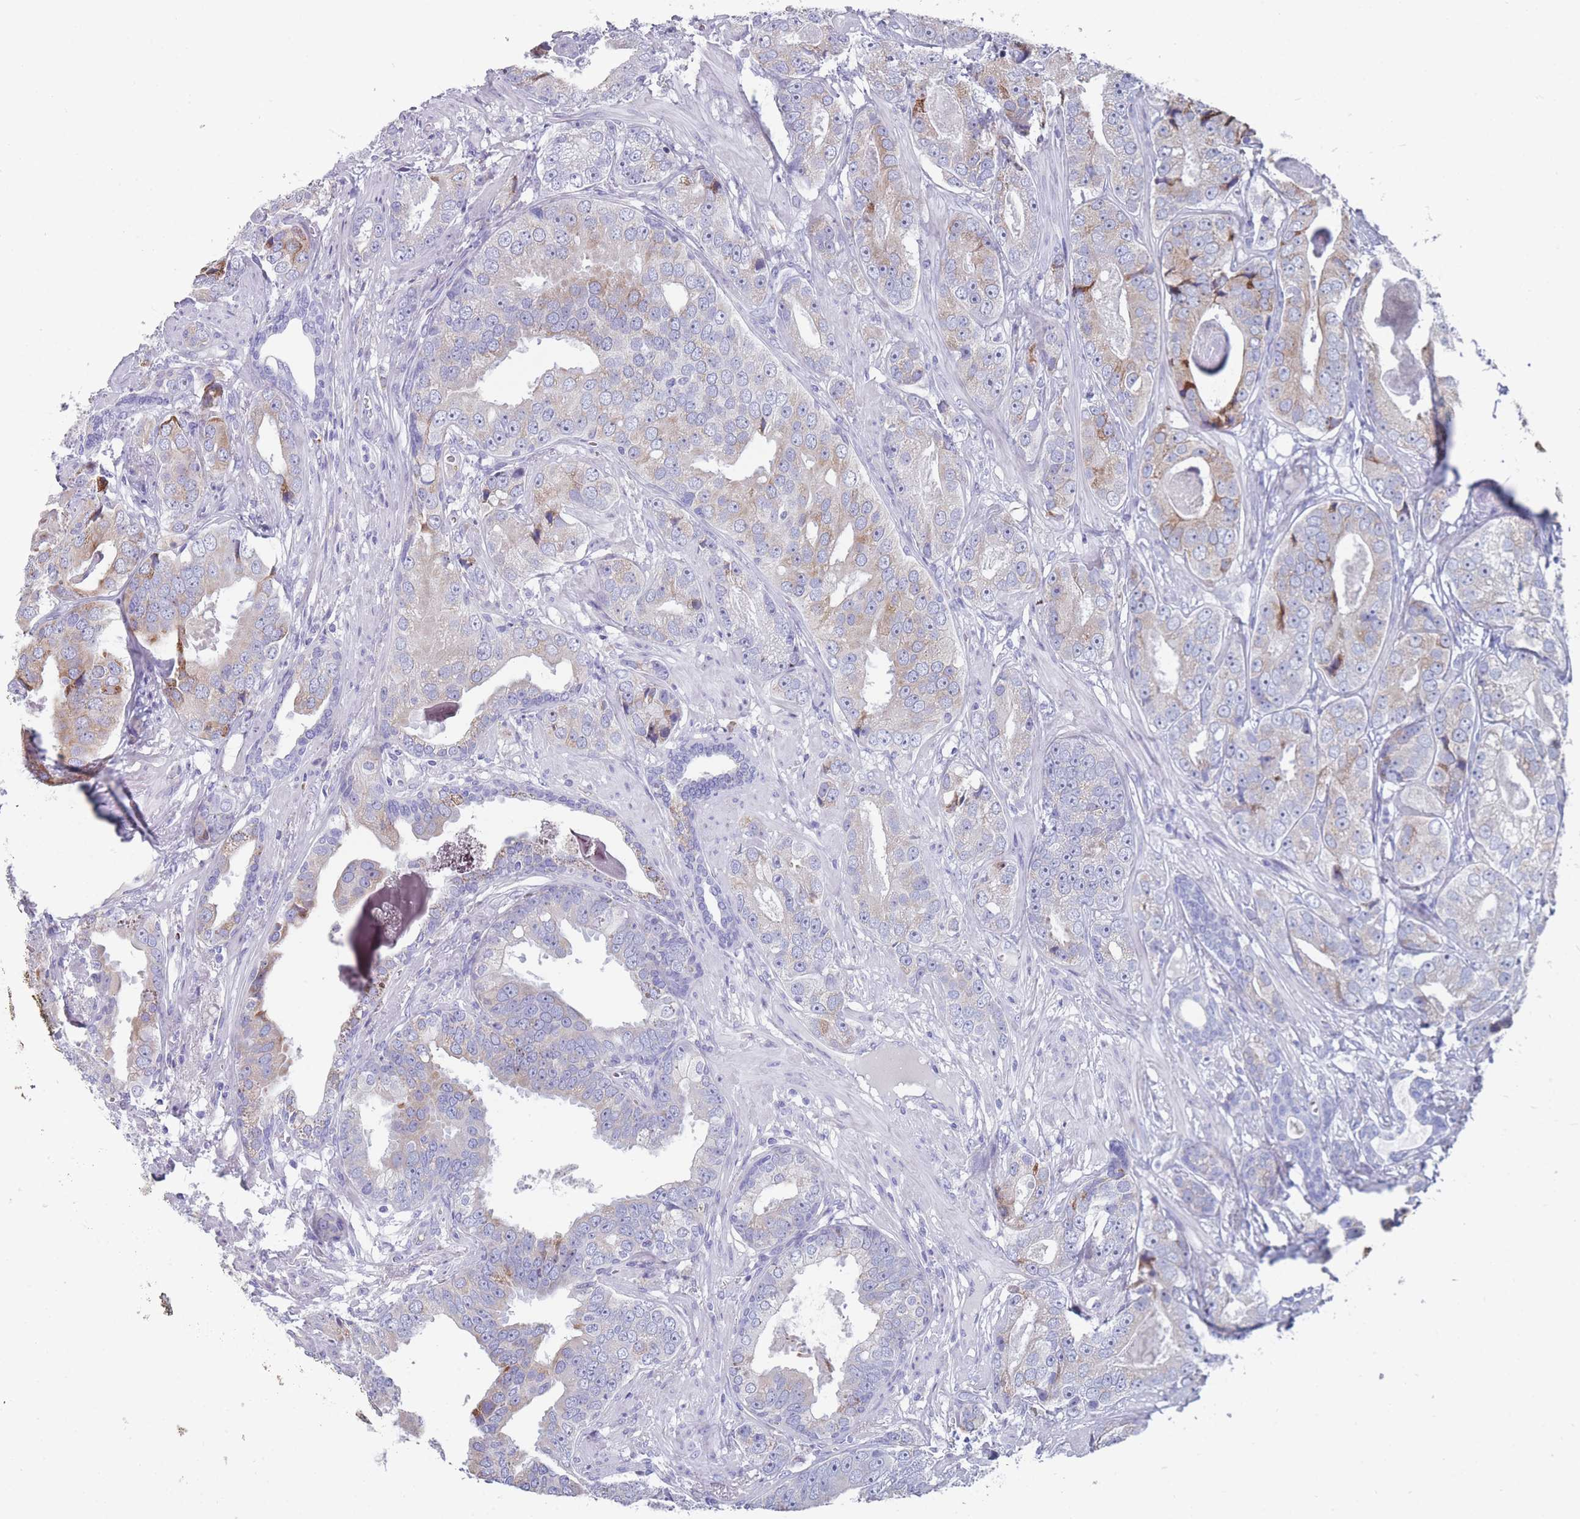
{"staining": {"intensity": "weak", "quantity": "25%-75%", "location": "cytoplasmic/membranous"}, "tissue": "prostate cancer", "cell_type": "Tumor cells", "image_type": "cancer", "snomed": [{"axis": "morphology", "description": "Adenocarcinoma, High grade"}, {"axis": "topography", "description": "Prostate"}], "caption": "Immunohistochemistry (DAB) staining of human prostate cancer exhibits weak cytoplasmic/membranous protein positivity in about 25%-75% of tumor cells. The protein of interest is shown in brown color, while the nuclei are stained blue.", "gene": "ST8SIA5", "patient": {"sex": "male", "age": 71}}